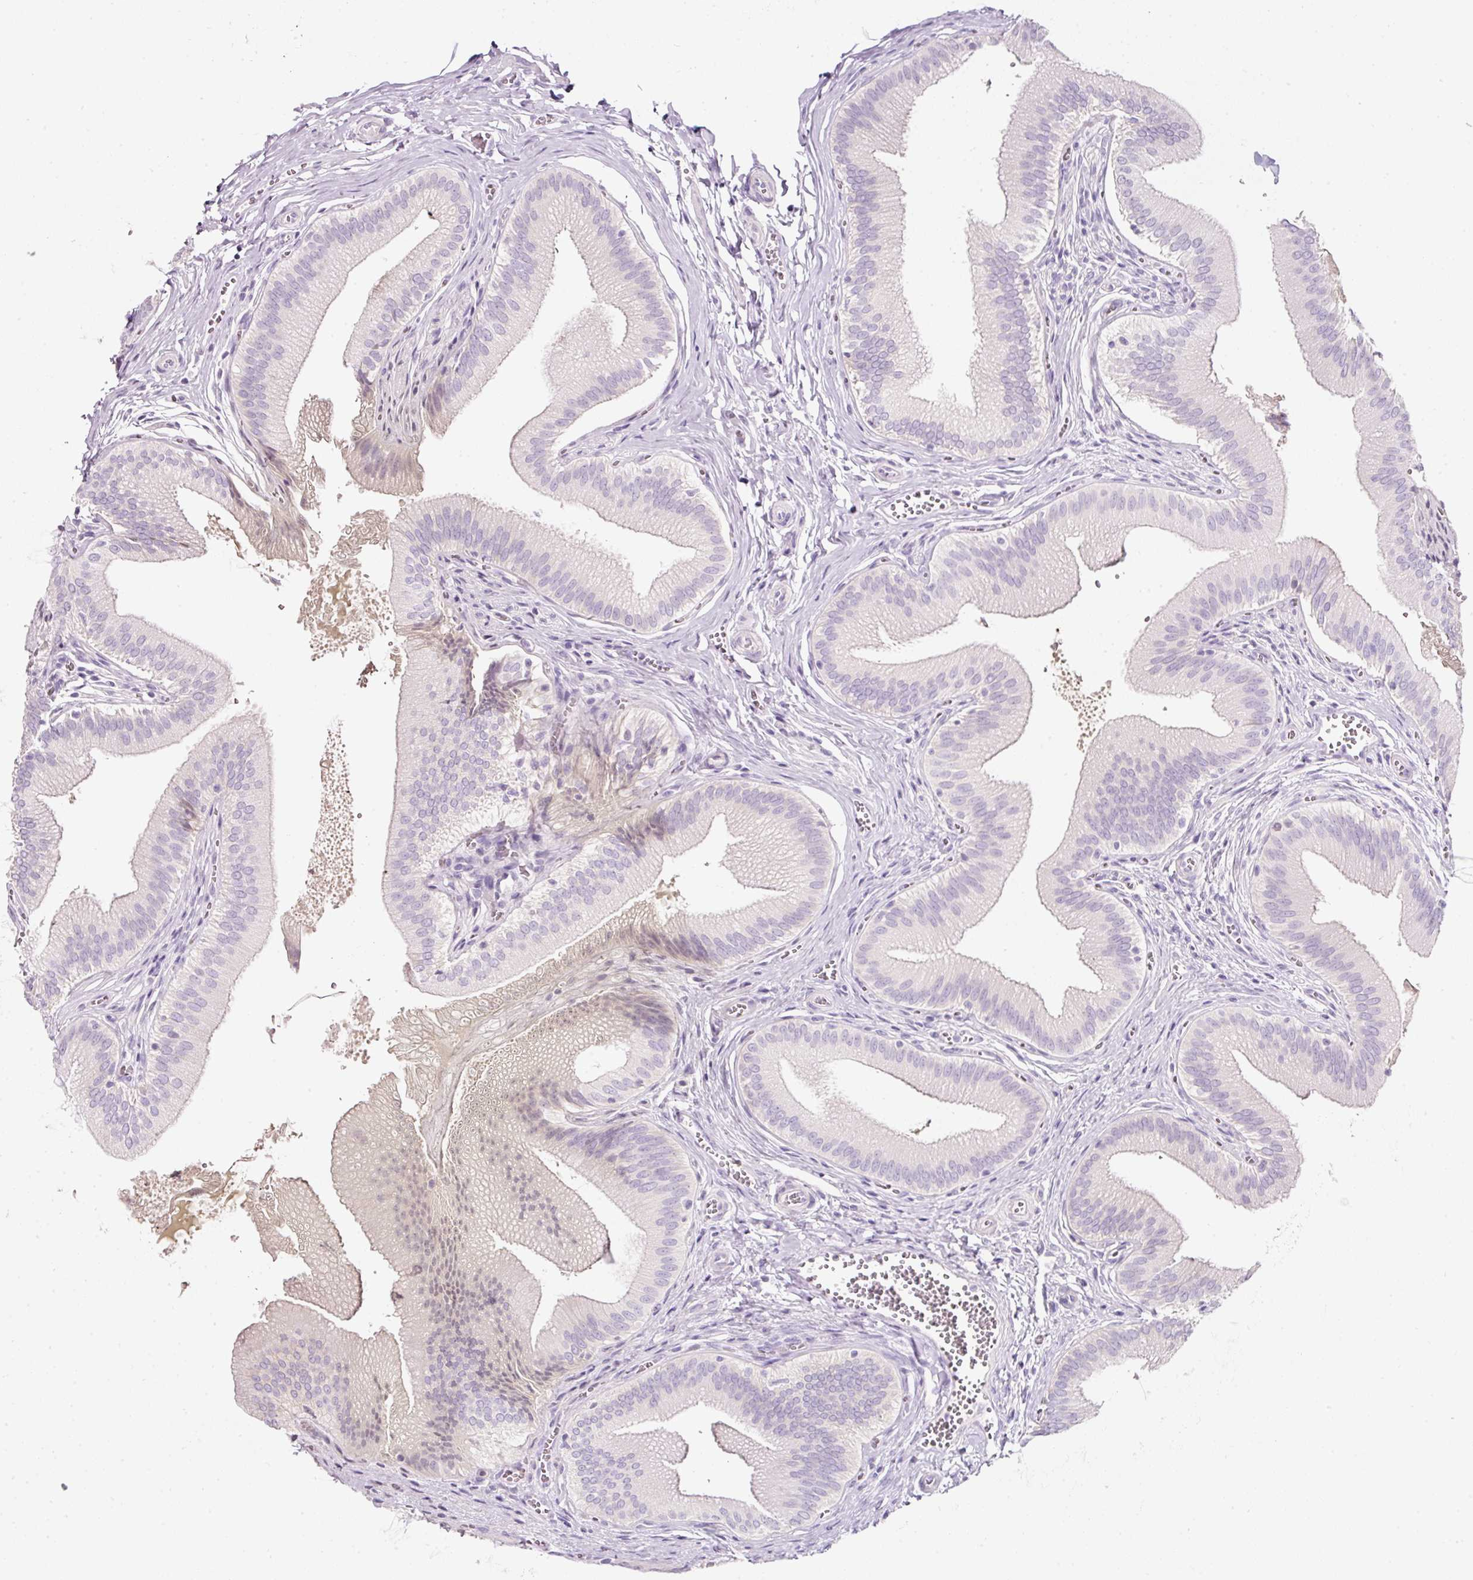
{"staining": {"intensity": "moderate", "quantity": "<25%", "location": "cytoplasmic/membranous,nuclear"}, "tissue": "gallbladder", "cell_type": "Glandular cells", "image_type": "normal", "snomed": [{"axis": "morphology", "description": "Normal tissue, NOS"}, {"axis": "topography", "description": "Gallbladder"}], "caption": "This photomicrograph shows unremarkable gallbladder stained with immunohistochemistry to label a protein in brown. The cytoplasmic/membranous,nuclear of glandular cells show moderate positivity for the protein. Nuclei are counter-stained blue.", "gene": "SLC2A2", "patient": {"sex": "male", "age": 17}}